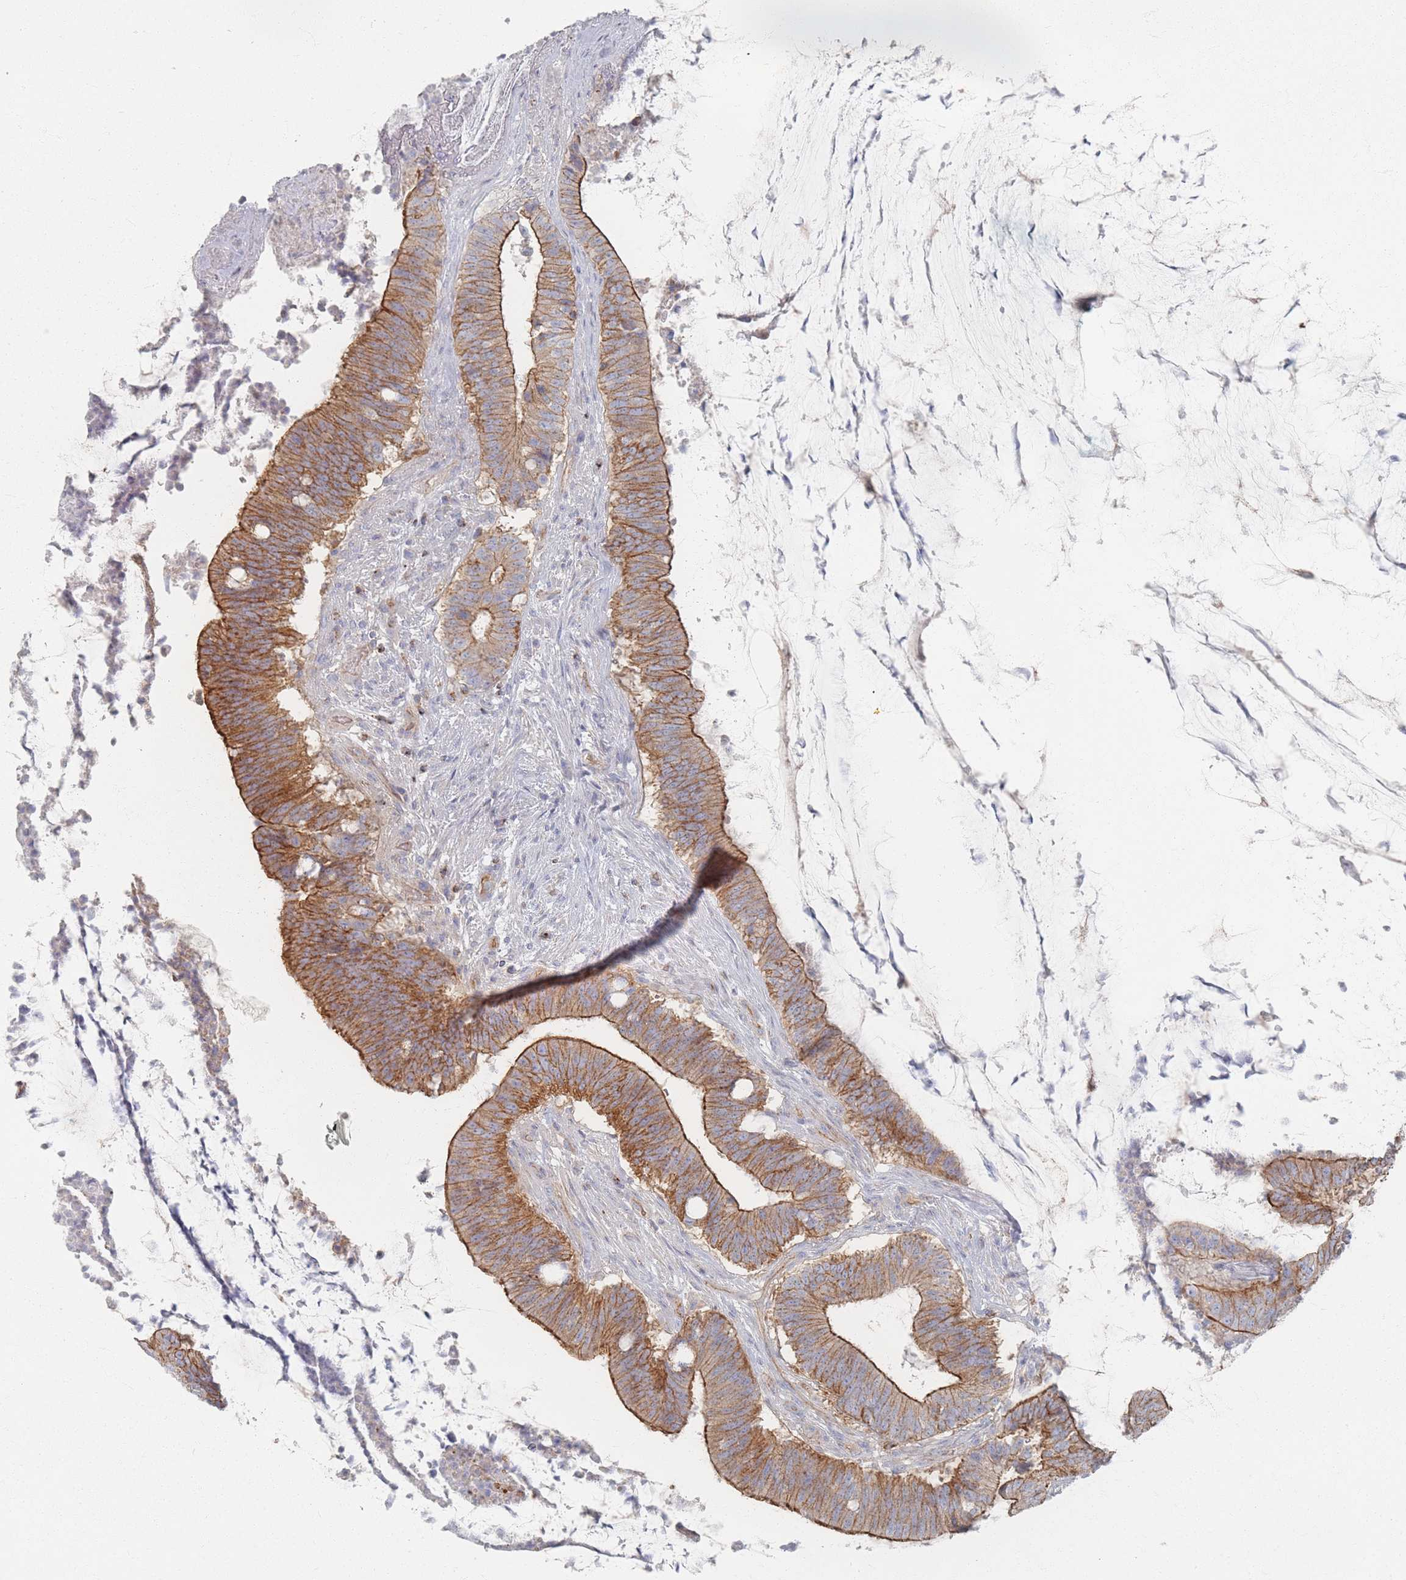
{"staining": {"intensity": "strong", "quantity": ">75%", "location": "cytoplasmic/membranous"}, "tissue": "colorectal cancer", "cell_type": "Tumor cells", "image_type": "cancer", "snomed": [{"axis": "morphology", "description": "Adenocarcinoma, NOS"}, {"axis": "topography", "description": "Colon"}], "caption": "An immunohistochemistry (IHC) micrograph of neoplastic tissue is shown. Protein staining in brown labels strong cytoplasmic/membranous positivity in colorectal cancer within tumor cells. (DAB (3,3'-diaminobenzidine) IHC with brightfield microscopy, high magnification).", "gene": "GNB1", "patient": {"sex": "female", "age": 43}}